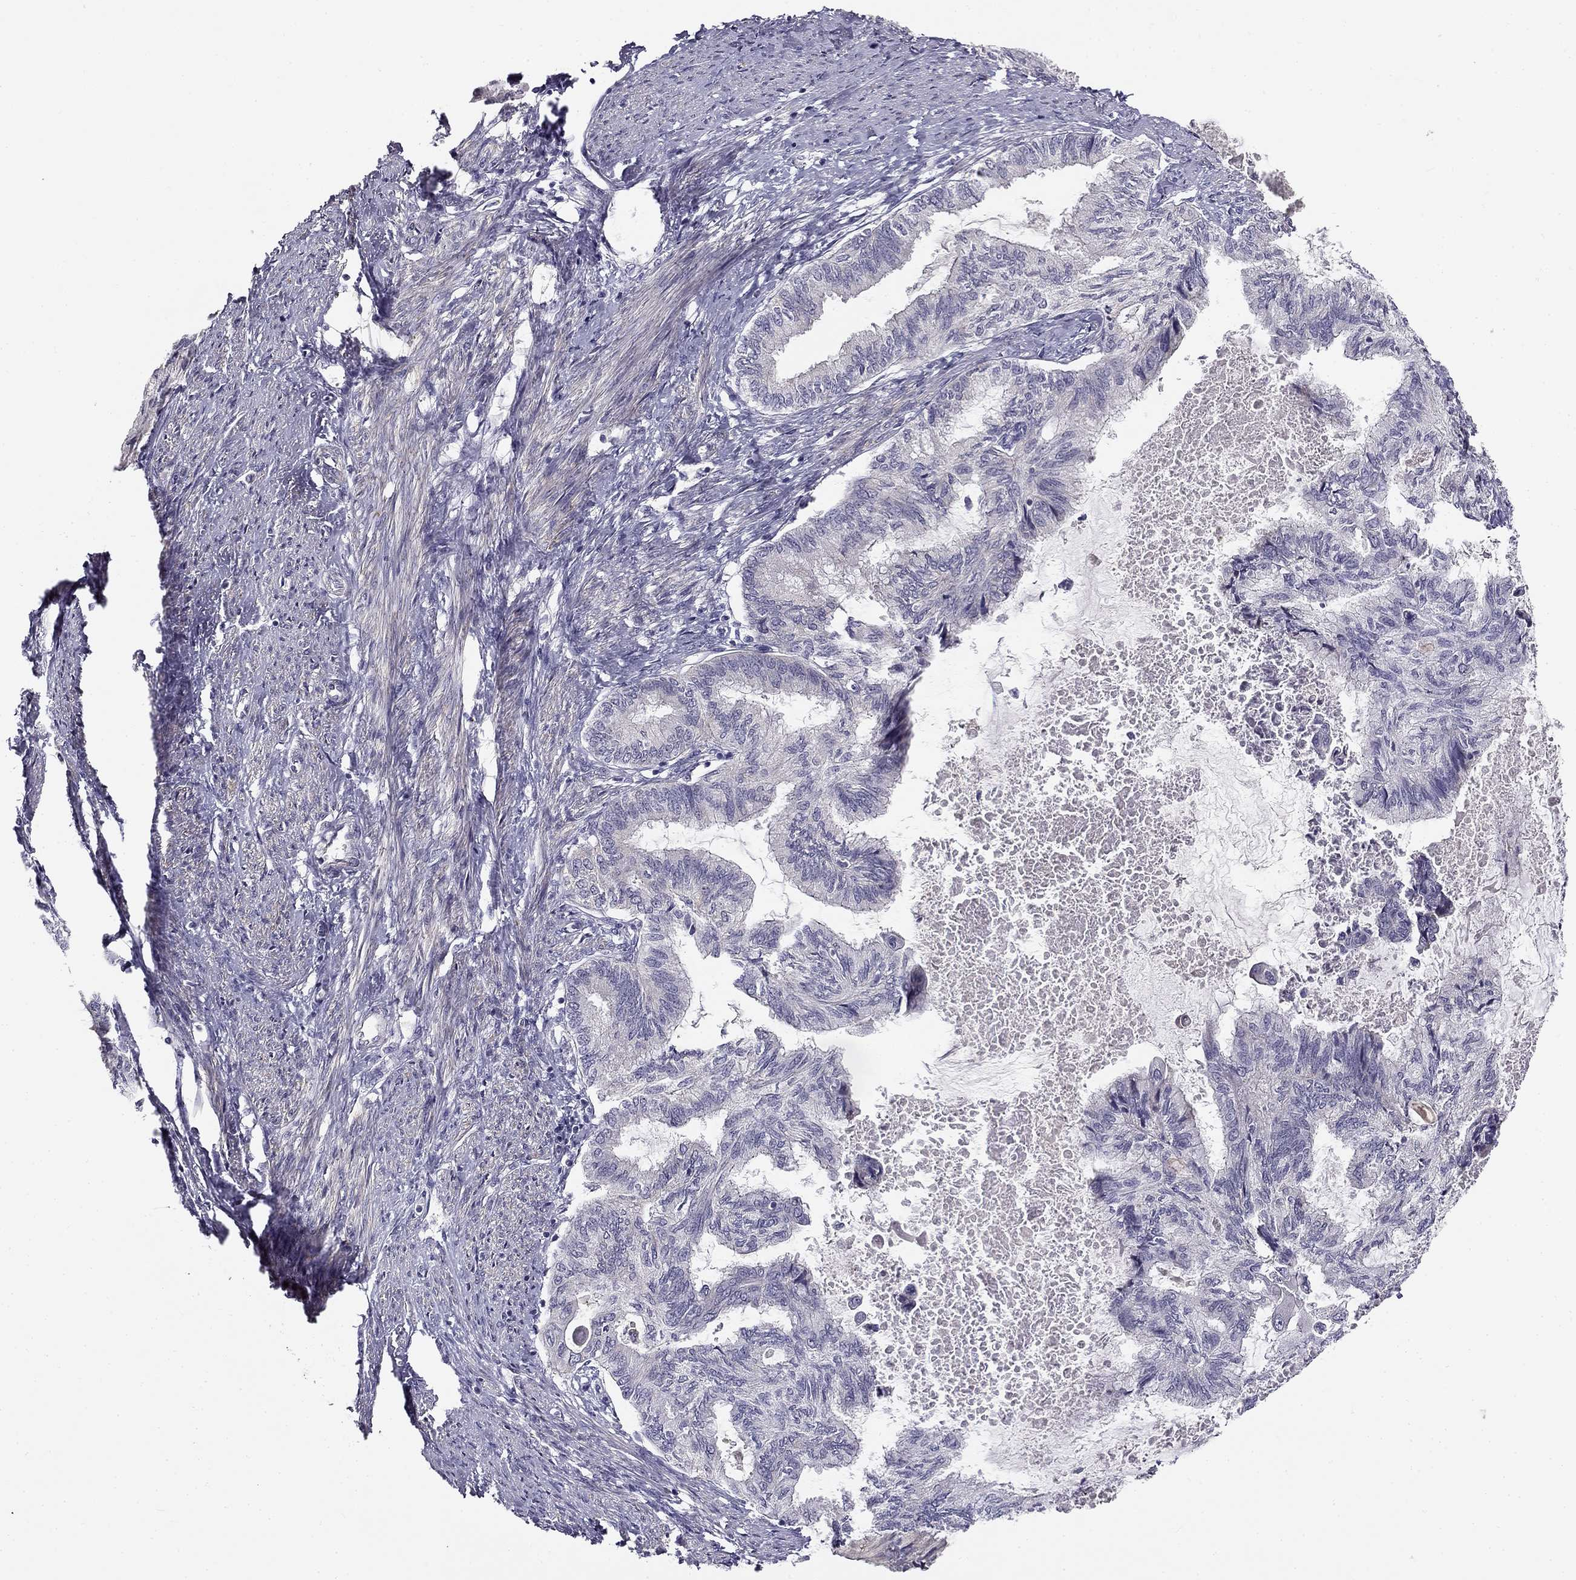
{"staining": {"intensity": "negative", "quantity": "none", "location": "none"}, "tissue": "endometrial cancer", "cell_type": "Tumor cells", "image_type": "cancer", "snomed": [{"axis": "morphology", "description": "Adenocarcinoma, NOS"}, {"axis": "topography", "description": "Endometrium"}], "caption": "This is an IHC photomicrograph of human endometrial cancer. There is no positivity in tumor cells.", "gene": "CNR1", "patient": {"sex": "female", "age": 86}}